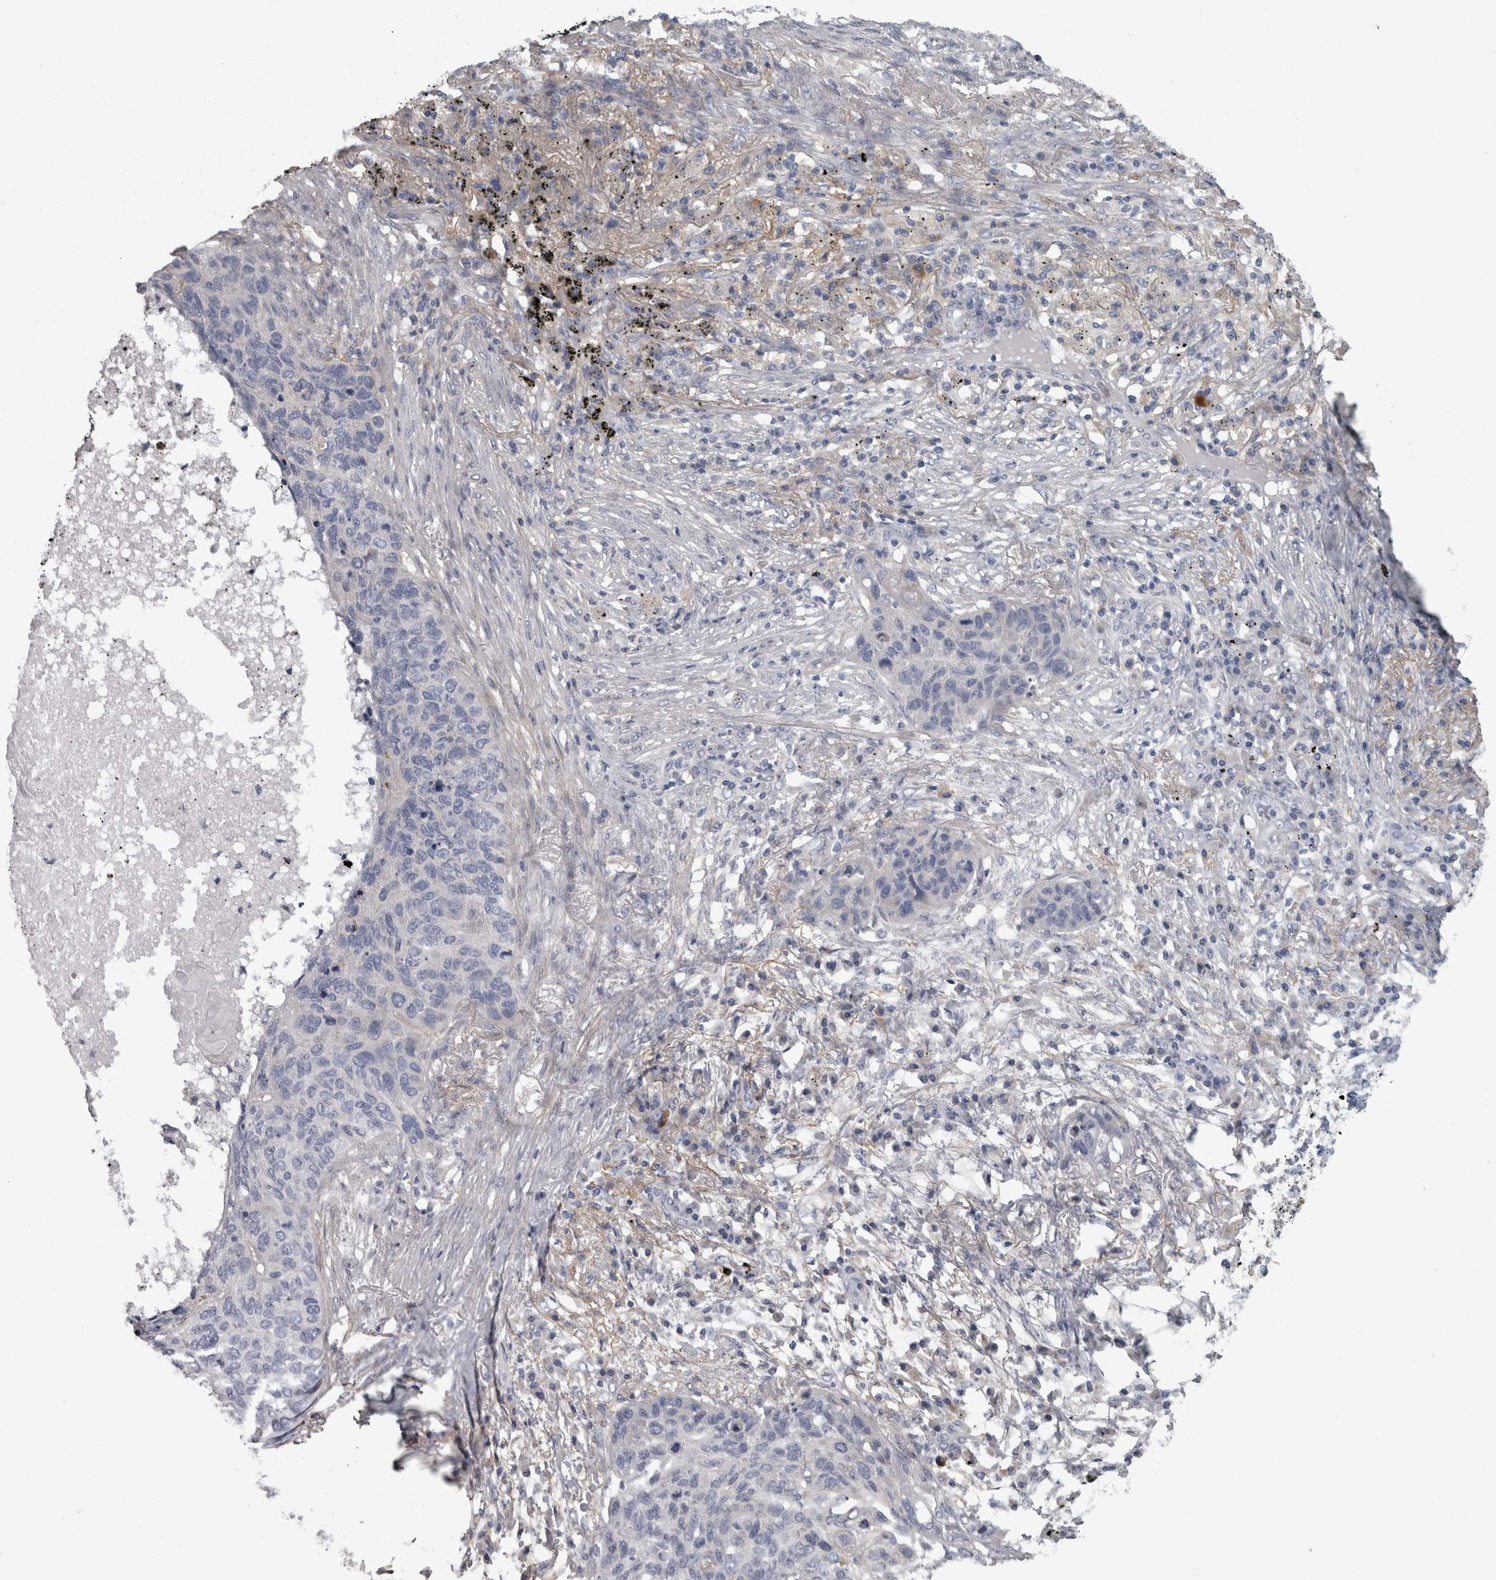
{"staining": {"intensity": "negative", "quantity": "none", "location": "none"}, "tissue": "lung cancer", "cell_type": "Tumor cells", "image_type": "cancer", "snomed": [{"axis": "morphology", "description": "Squamous cell carcinoma, NOS"}, {"axis": "topography", "description": "Lung"}], "caption": "This is an immunohistochemistry (IHC) micrograph of human lung squamous cell carcinoma. There is no staining in tumor cells.", "gene": "EFEMP2", "patient": {"sex": "female", "age": 63}}